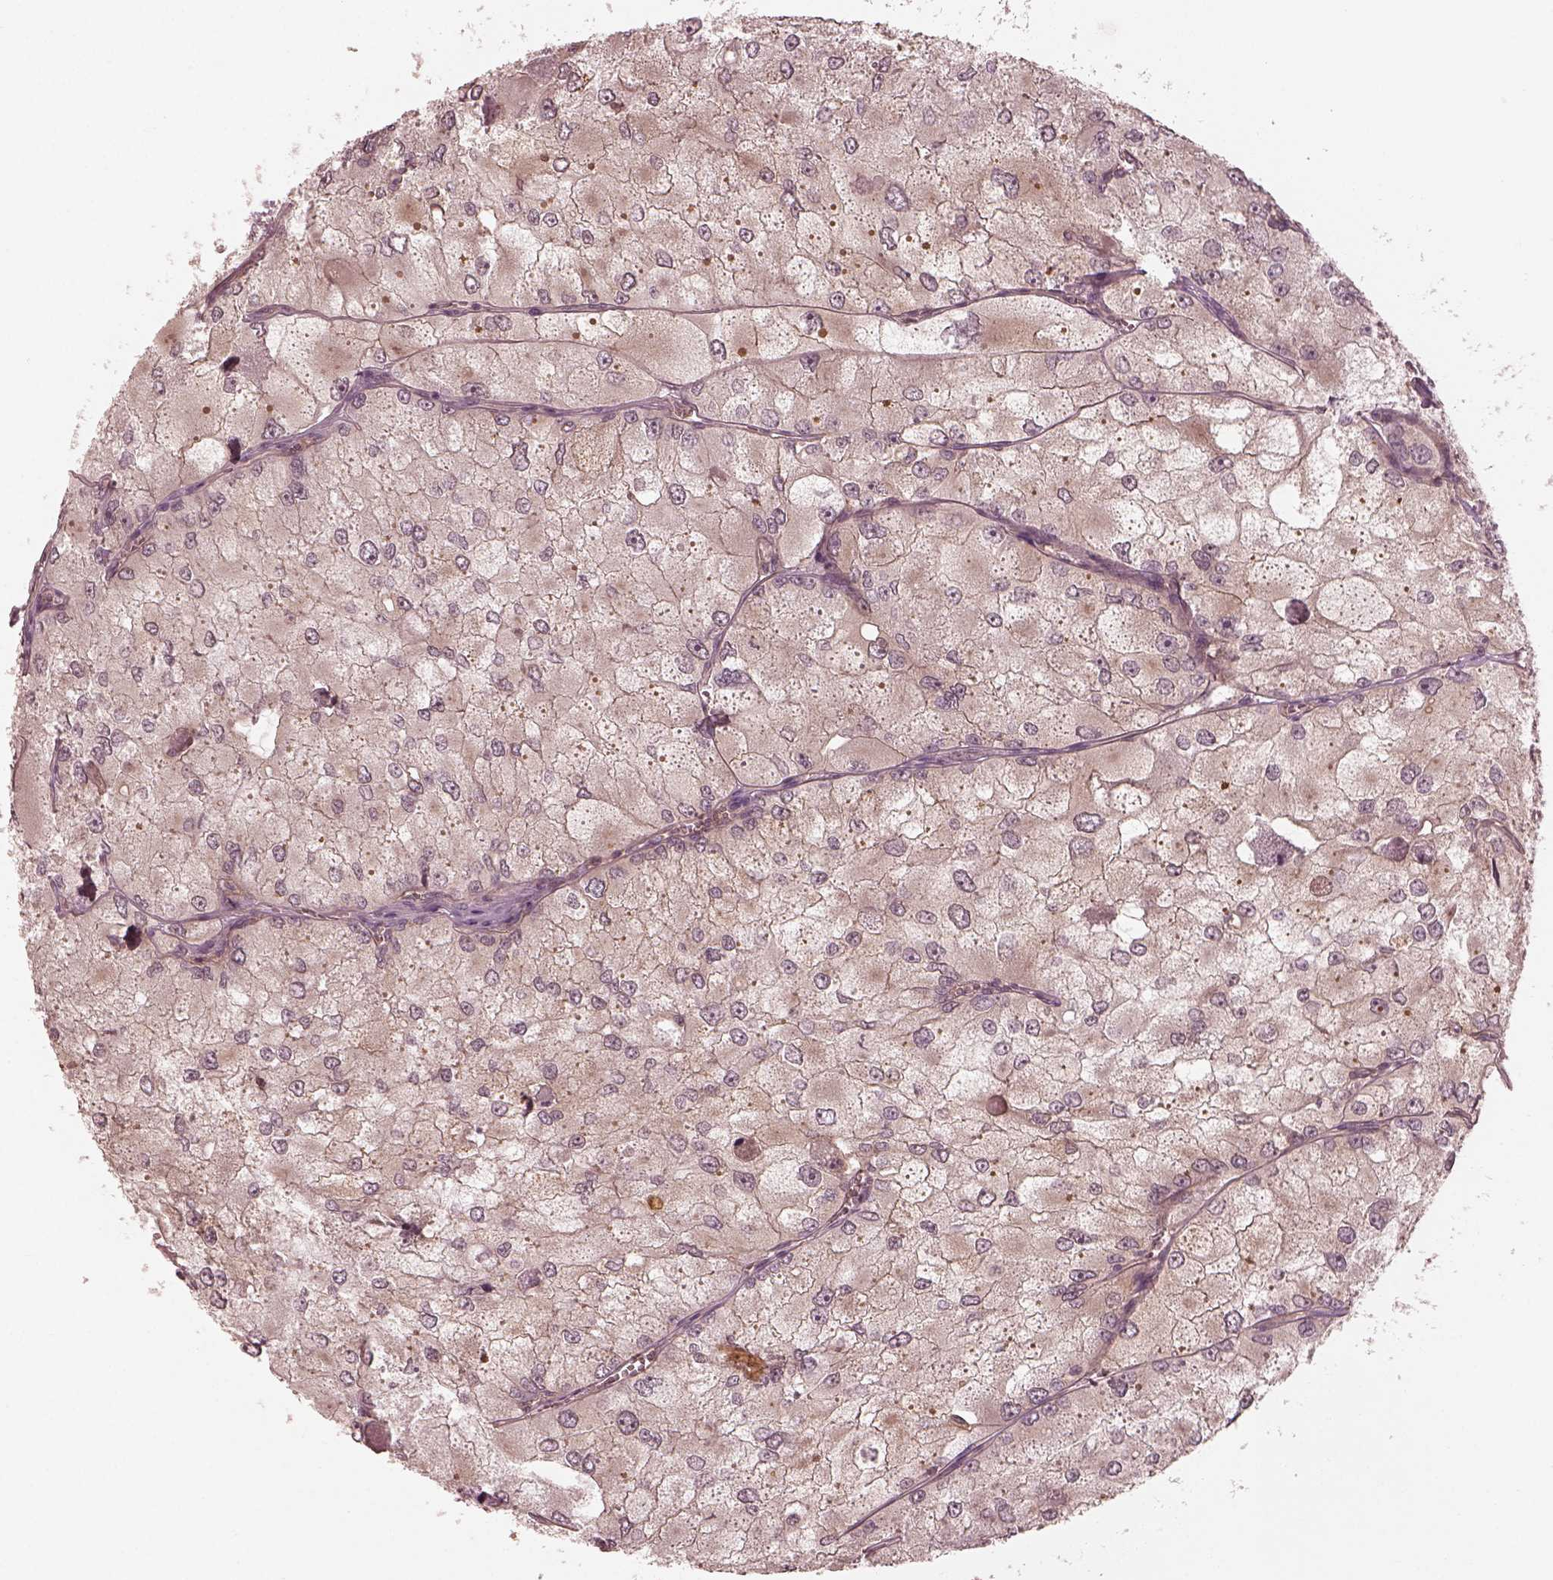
{"staining": {"intensity": "negative", "quantity": "none", "location": "none"}, "tissue": "renal cancer", "cell_type": "Tumor cells", "image_type": "cancer", "snomed": [{"axis": "morphology", "description": "Adenocarcinoma, NOS"}, {"axis": "topography", "description": "Kidney"}], "caption": "Tumor cells show no significant positivity in adenocarcinoma (renal).", "gene": "FAM107B", "patient": {"sex": "female", "age": 70}}